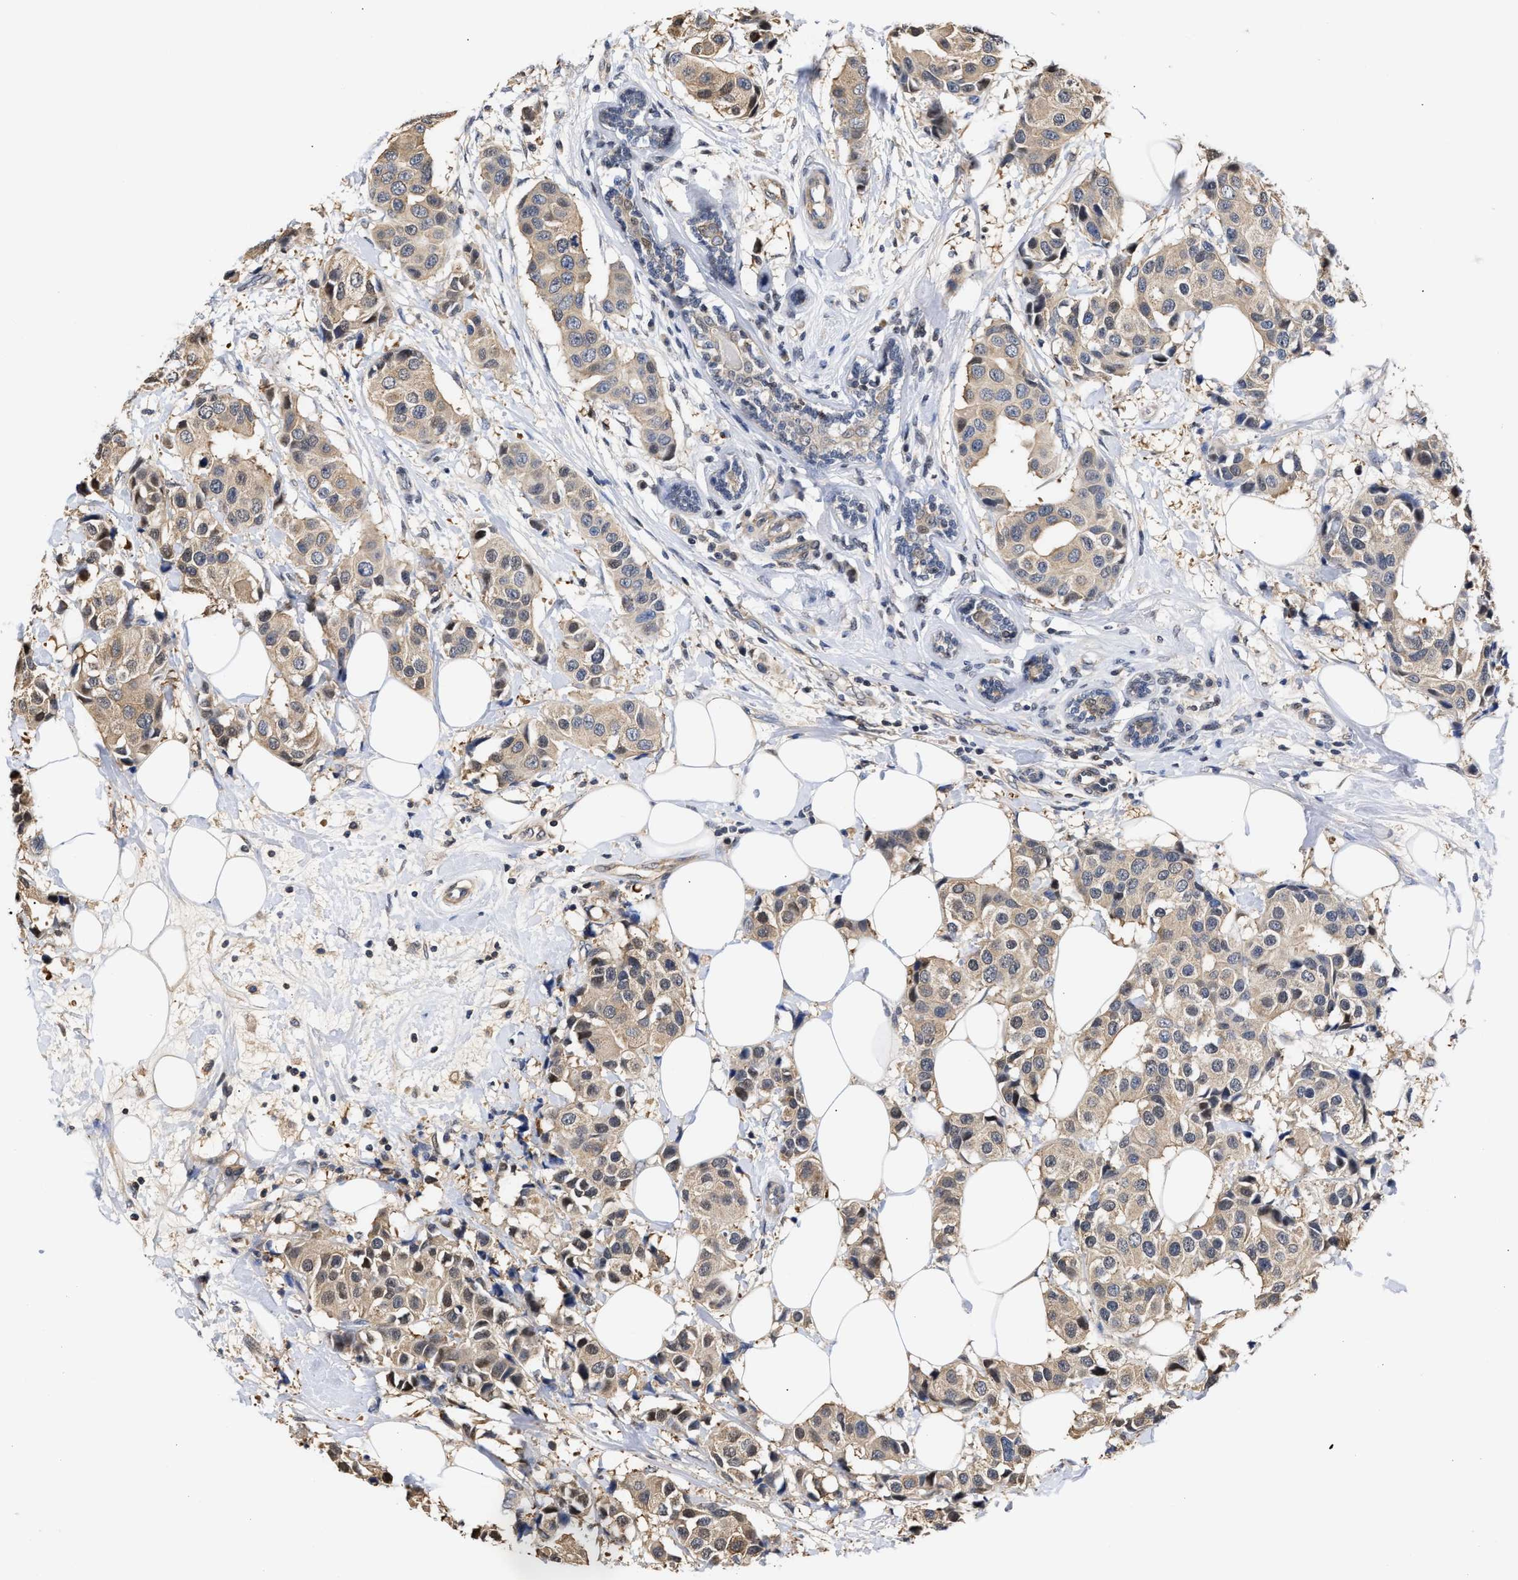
{"staining": {"intensity": "weak", "quantity": ">75%", "location": "cytoplasmic/membranous"}, "tissue": "breast cancer", "cell_type": "Tumor cells", "image_type": "cancer", "snomed": [{"axis": "morphology", "description": "Normal tissue, NOS"}, {"axis": "morphology", "description": "Duct carcinoma"}, {"axis": "topography", "description": "Breast"}], "caption": "Breast cancer stained with a brown dye displays weak cytoplasmic/membranous positive expression in about >75% of tumor cells.", "gene": "KLHDC1", "patient": {"sex": "female", "age": 39}}